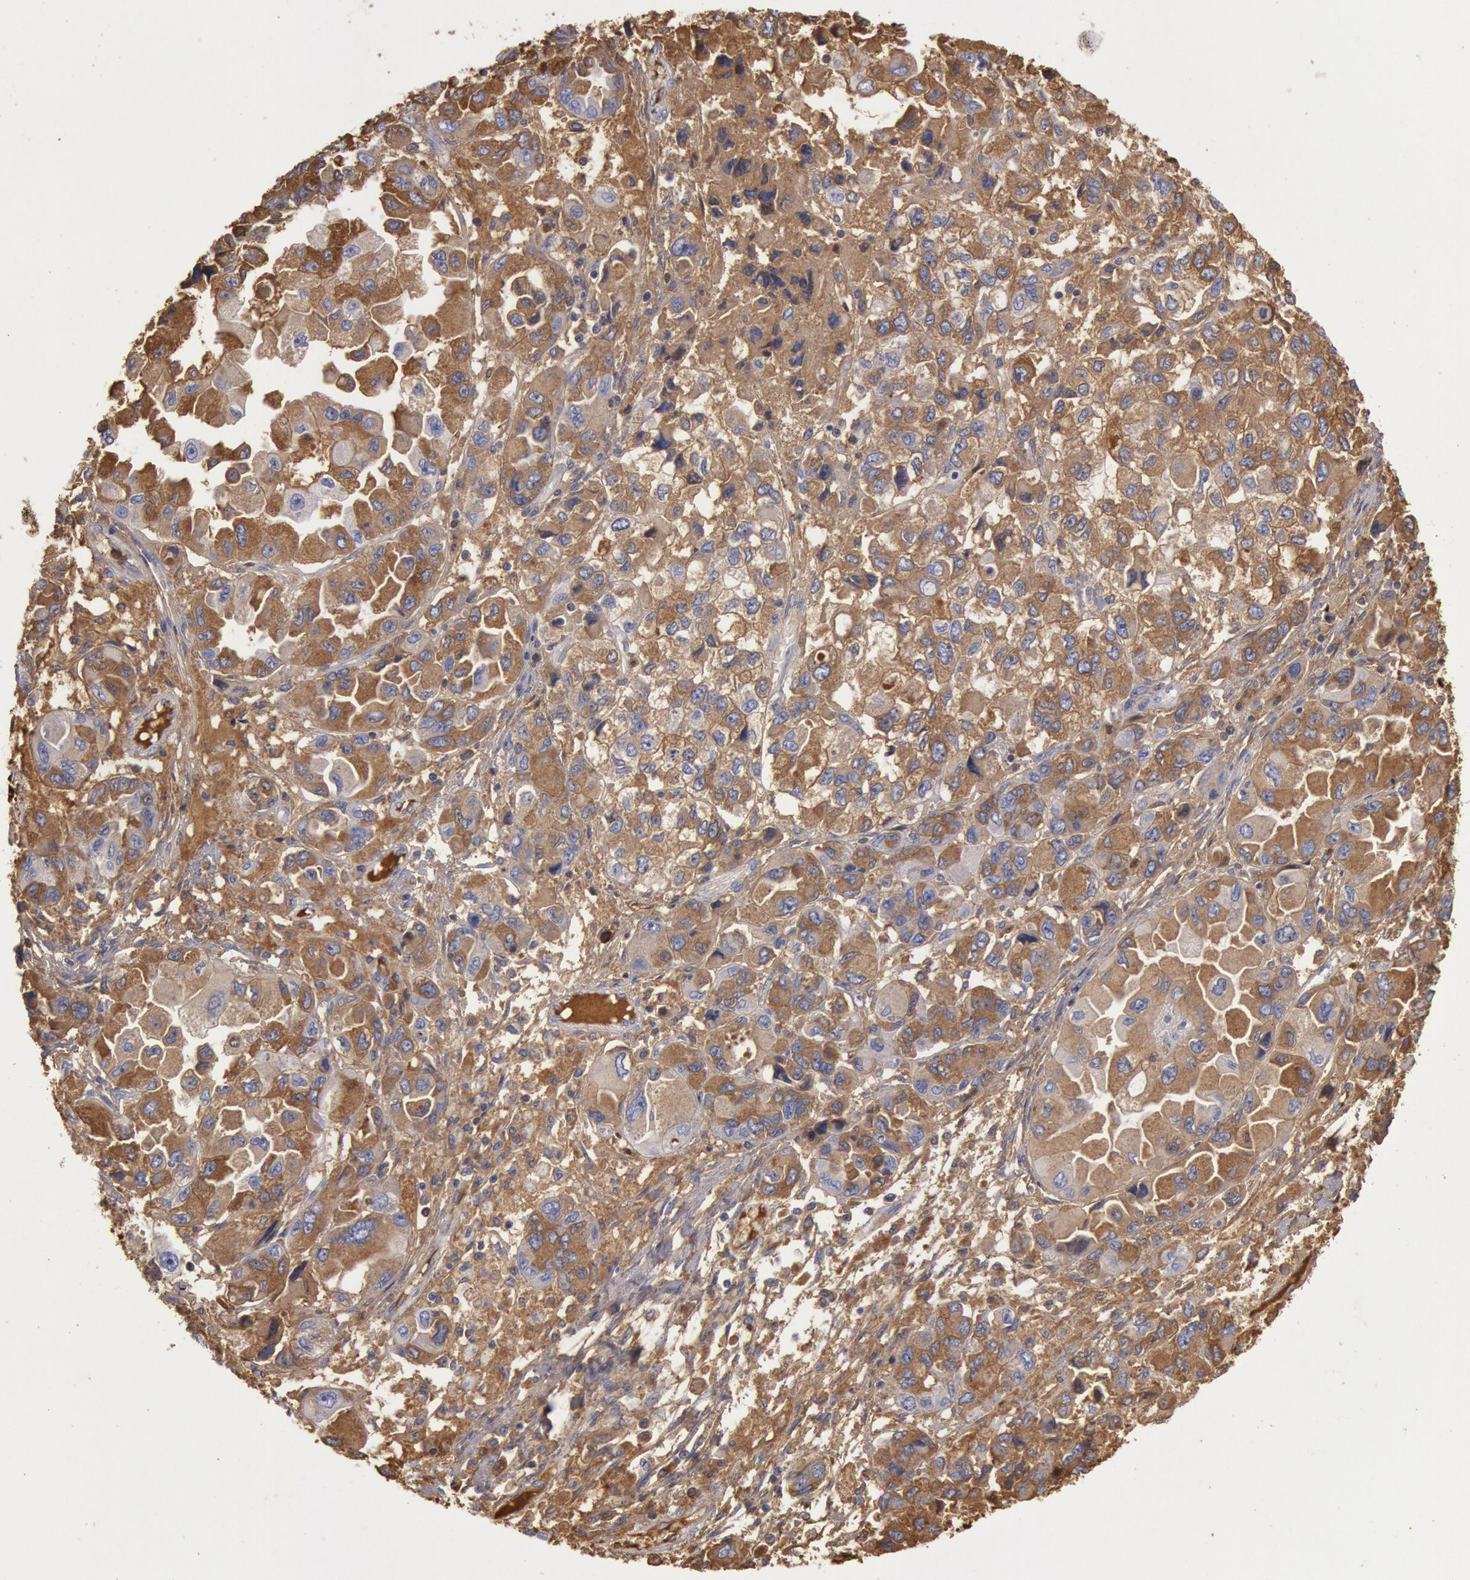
{"staining": {"intensity": "moderate", "quantity": ">75%", "location": "cytoplasmic/membranous"}, "tissue": "ovarian cancer", "cell_type": "Tumor cells", "image_type": "cancer", "snomed": [{"axis": "morphology", "description": "Cystadenocarcinoma, serous, NOS"}, {"axis": "topography", "description": "Ovary"}], "caption": "A medium amount of moderate cytoplasmic/membranous staining is identified in approximately >75% of tumor cells in ovarian serous cystadenocarcinoma tissue. (brown staining indicates protein expression, while blue staining denotes nuclei).", "gene": "IGHA1", "patient": {"sex": "female", "age": 84}}